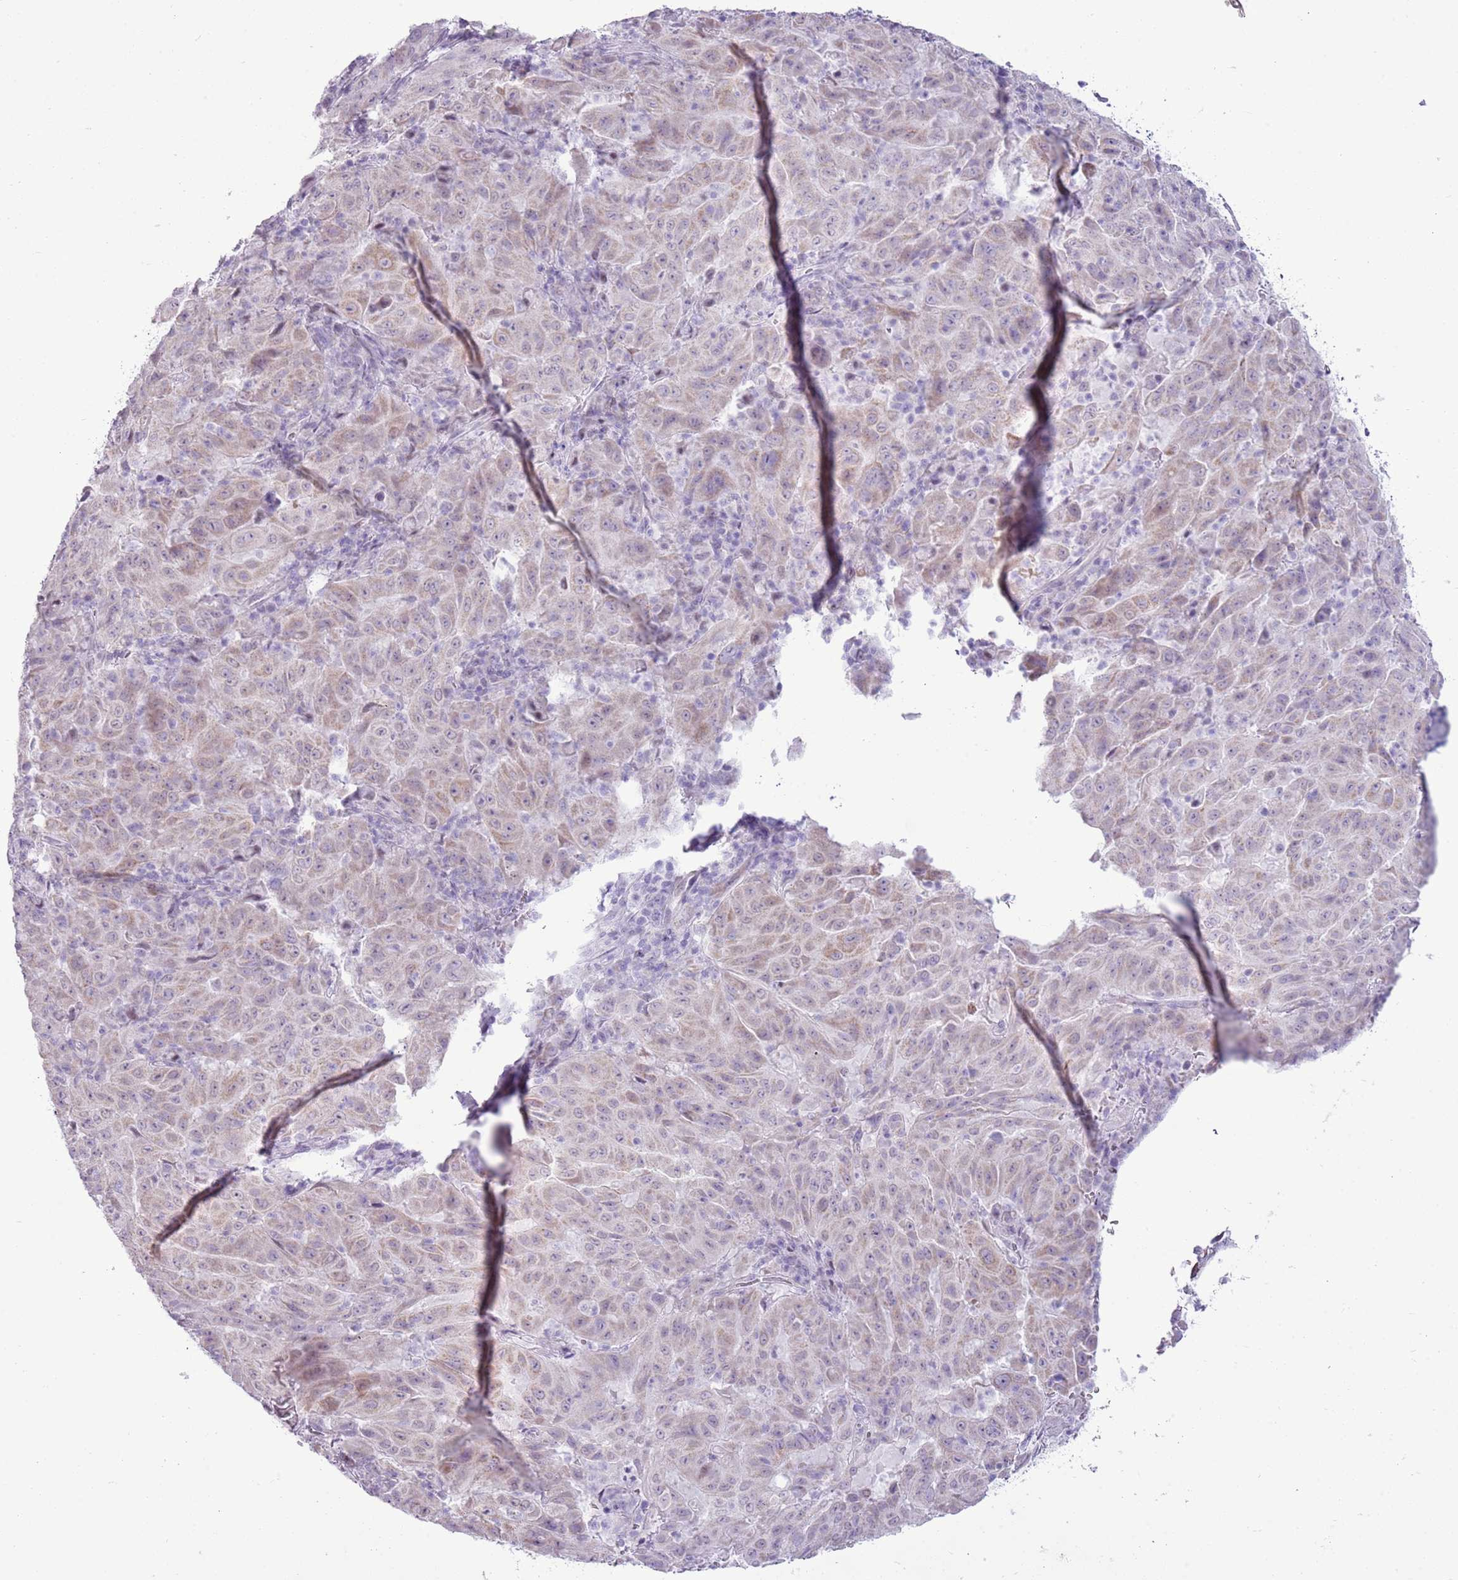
{"staining": {"intensity": "weak", "quantity": "25%-75%", "location": "cytoplasmic/membranous"}, "tissue": "pancreatic cancer", "cell_type": "Tumor cells", "image_type": "cancer", "snomed": [{"axis": "morphology", "description": "Adenocarcinoma, NOS"}, {"axis": "topography", "description": "Pancreas"}], "caption": "Protein expression analysis of adenocarcinoma (pancreatic) displays weak cytoplasmic/membranous staining in approximately 25%-75% of tumor cells.", "gene": "RPL3L", "patient": {"sex": "male", "age": 63}}